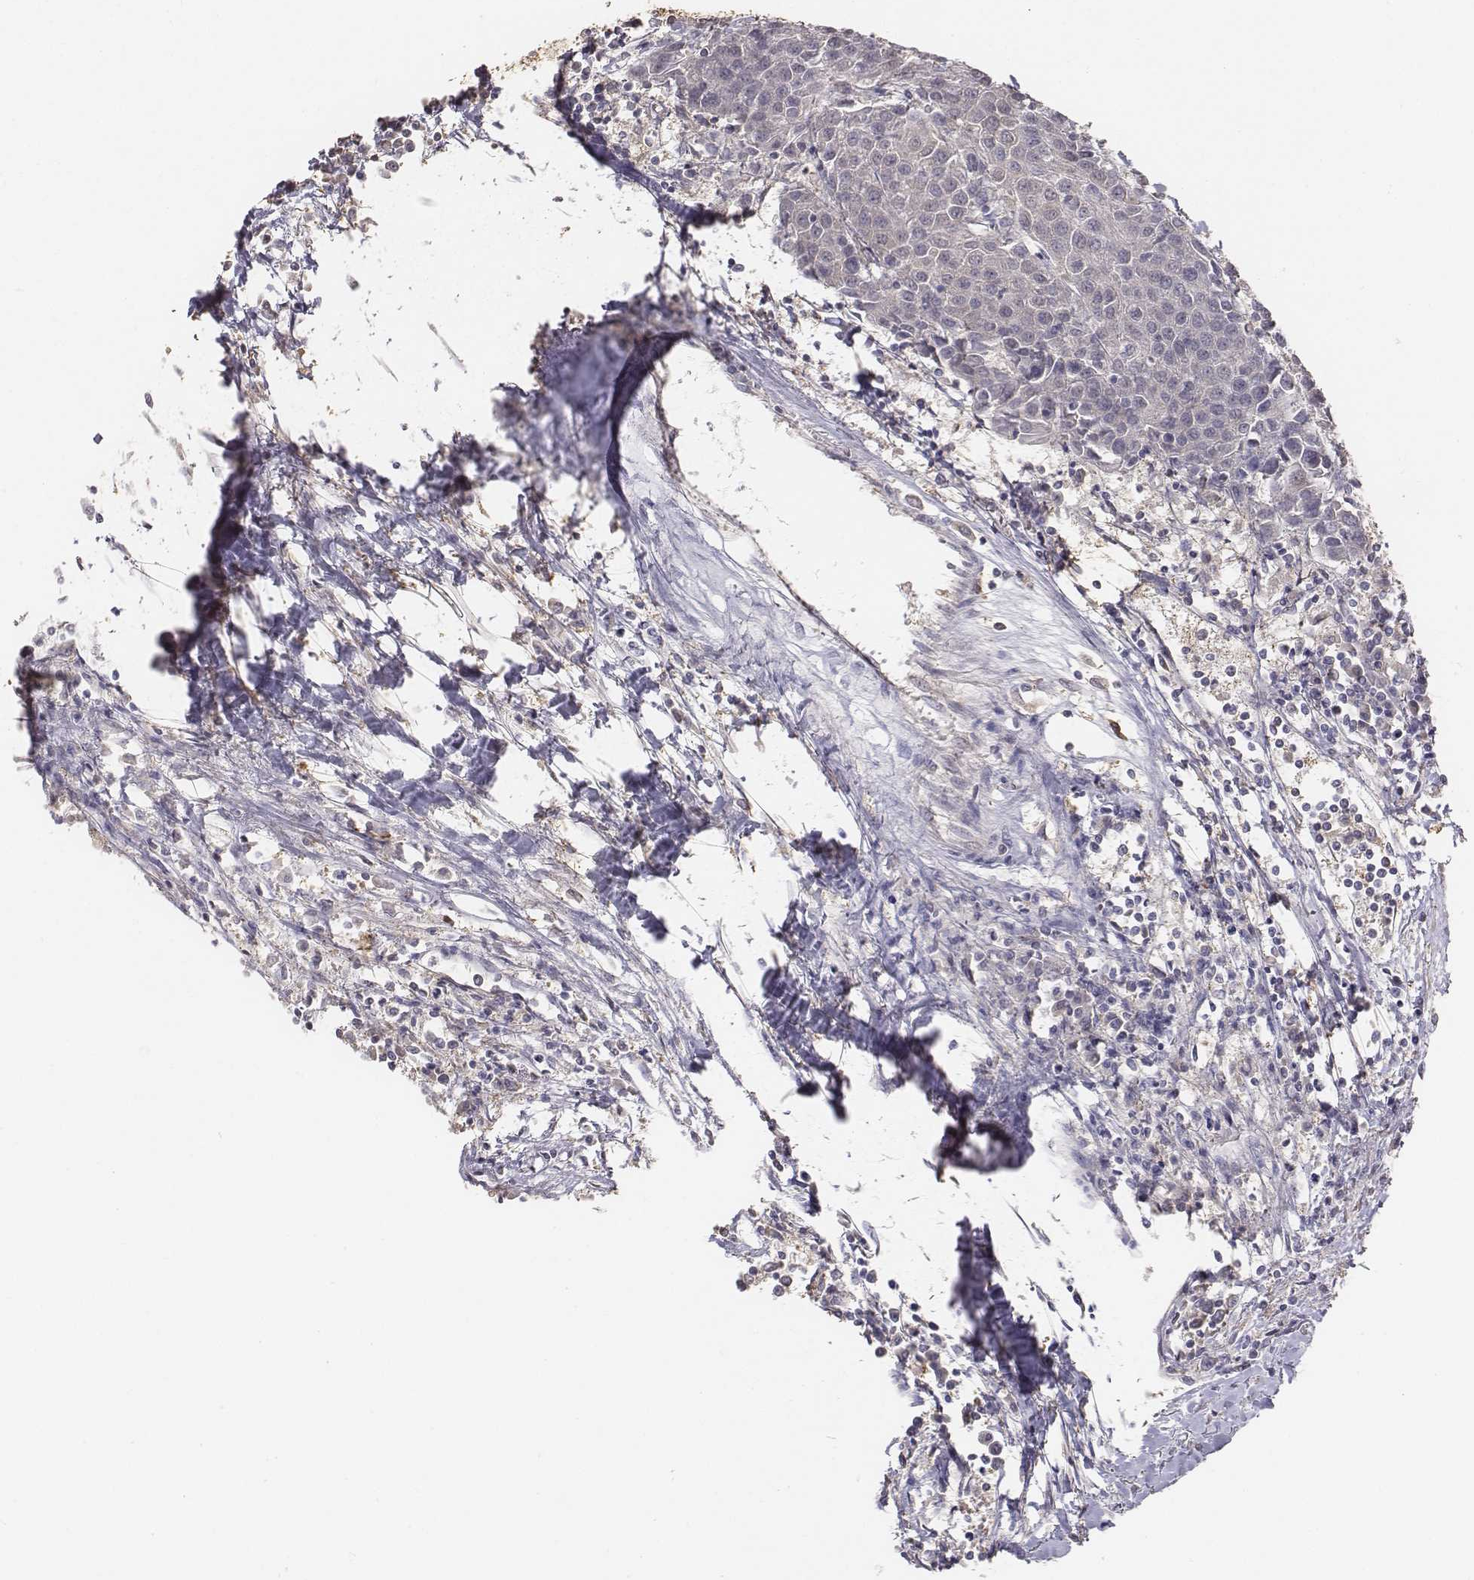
{"staining": {"intensity": "weak", "quantity": ">75%", "location": "cytoplasmic/membranous"}, "tissue": "urothelial cancer", "cell_type": "Tumor cells", "image_type": "cancer", "snomed": [{"axis": "morphology", "description": "Urothelial carcinoma, High grade"}, {"axis": "topography", "description": "Urinary bladder"}], "caption": "Human urothelial carcinoma (high-grade) stained for a protein (brown) shows weak cytoplasmic/membranous positive positivity in approximately >75% of tumor cells.", "gene": "AP1B1", "patient": {"sex": "female", "age": 85}}